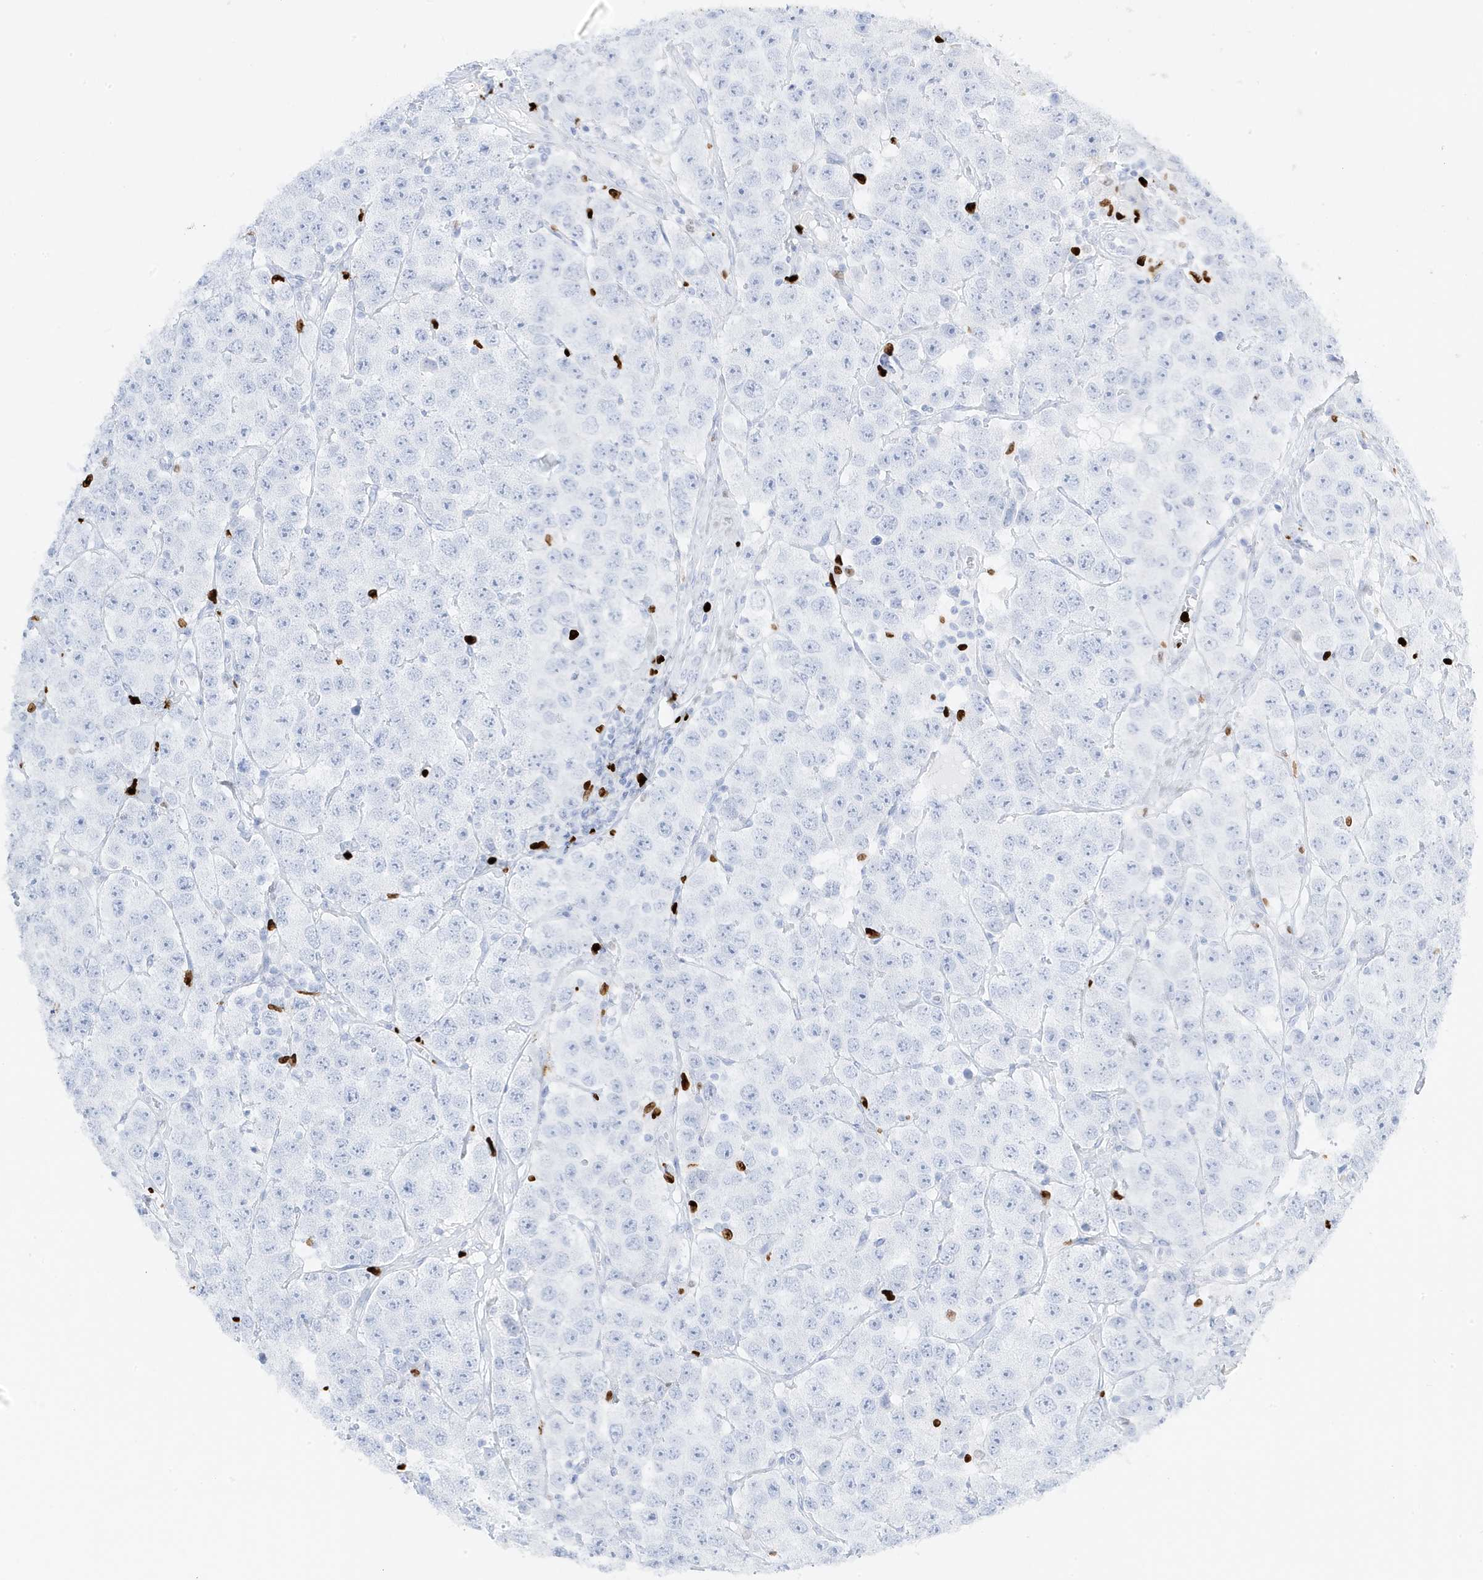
{"staining": {"intensity": "negative", "quantity": "none", "location": "none"}, "tissue": "testis cancer", "cell_type": "Tumor cells", "image_type": "cancer", "snomed": [{"axis": "morphology", "description": "Seminoma, NOS"}, {"axis": "topography", "description": "Testis"}], "caption": "Histopathology image shows no significant protein expression in tumor cells of testis cancer (seminoma).", "gene": "MNDA", "patient": {"sex": "male", "age": 28}}